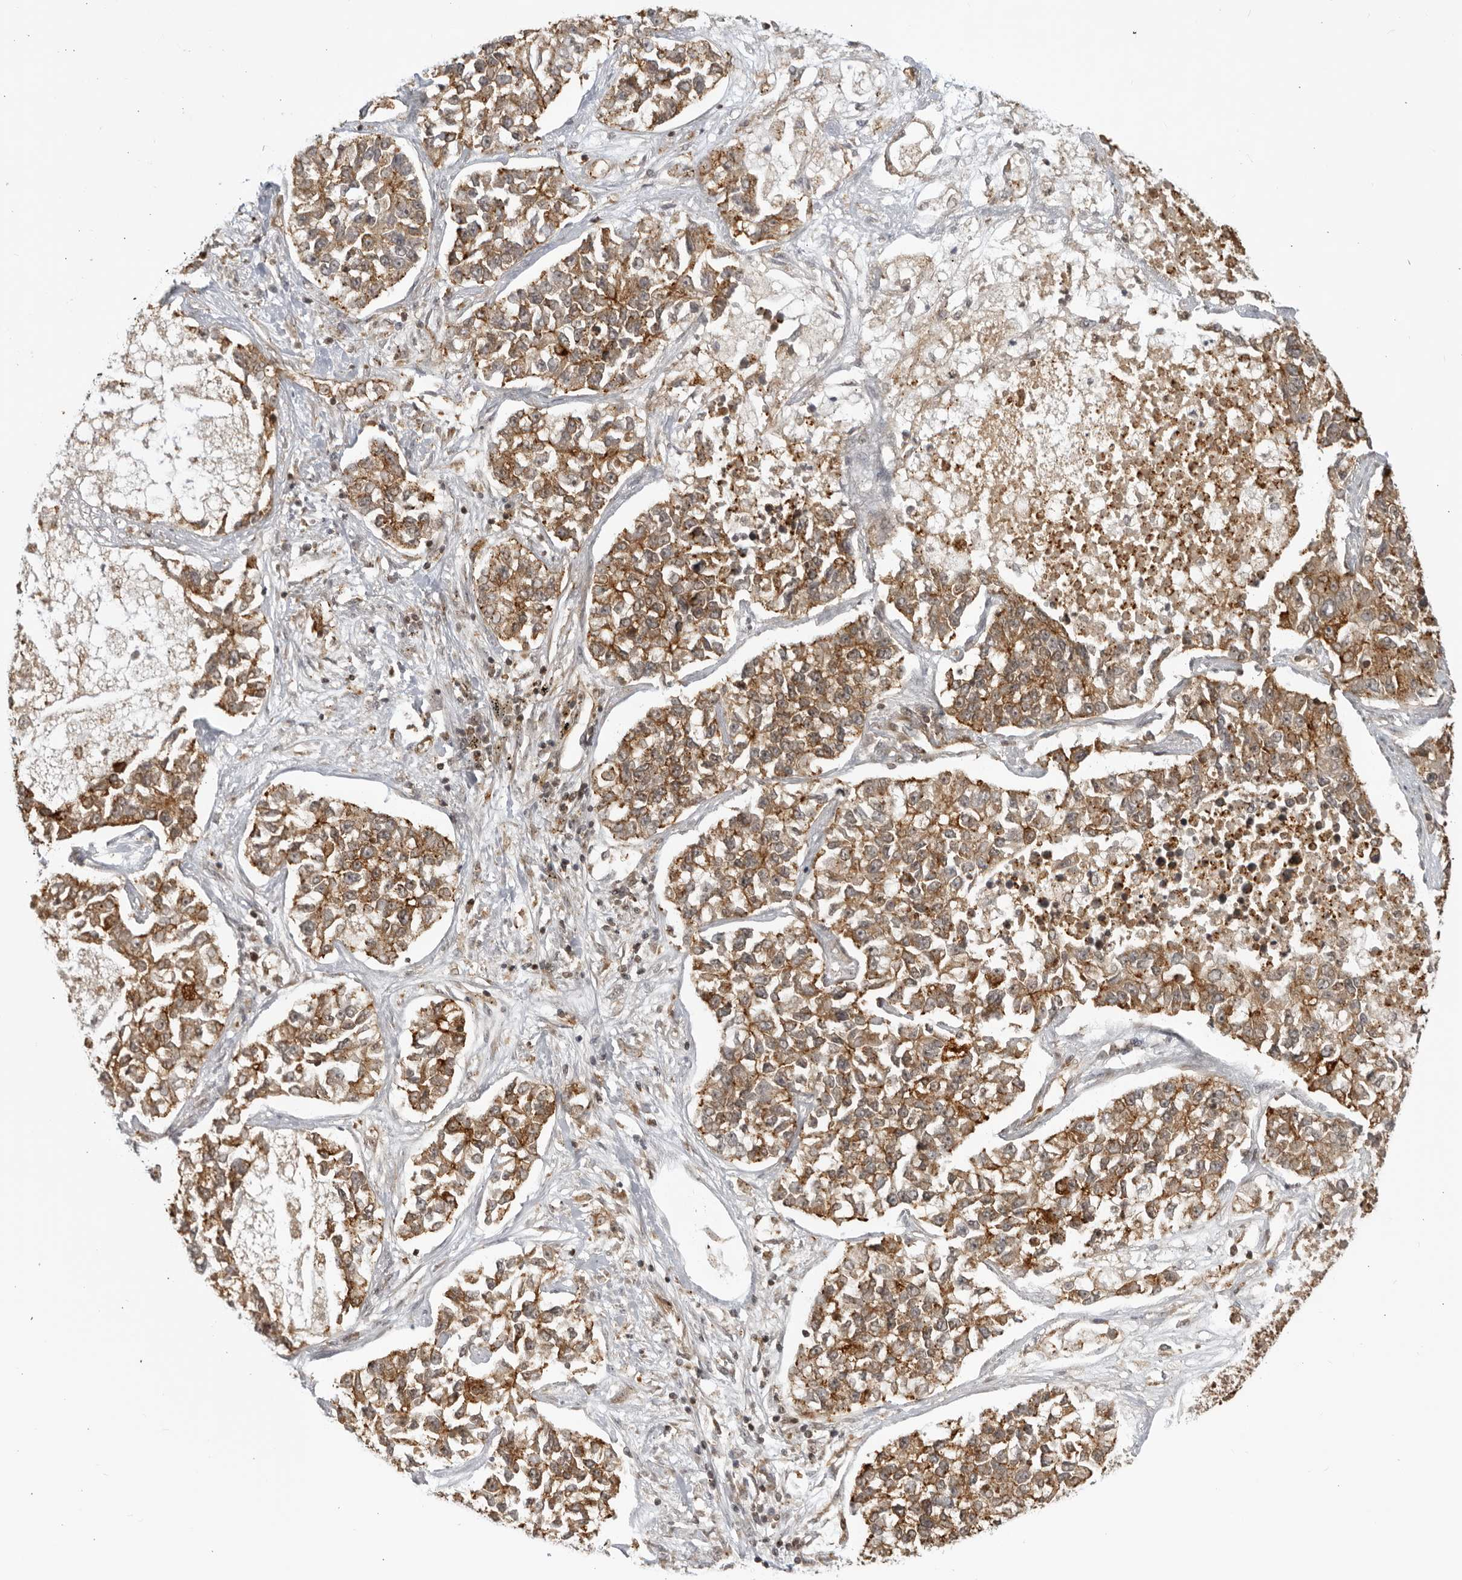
{"staining": {"intensity": "moderate", "quantity": ">75%", "location": "cytoplasmic/membranous"}, "tissue": "lung cancer", "cell_type": "Tumor cells", "image_type": "cancer", "snomed": [{"axis": "morphology", "description": "Adenocarcinoma, NOS"}, {"axis": "topography", "description": "Lung"}], "caption": "Protein staining of lung adenocarcinoma tissue reveals moderate cytoplasmic/membranous expression in approximately >75% of tumor cells.", "gene": "TCF21", "patient": {"sex": "male", "age": 49}}